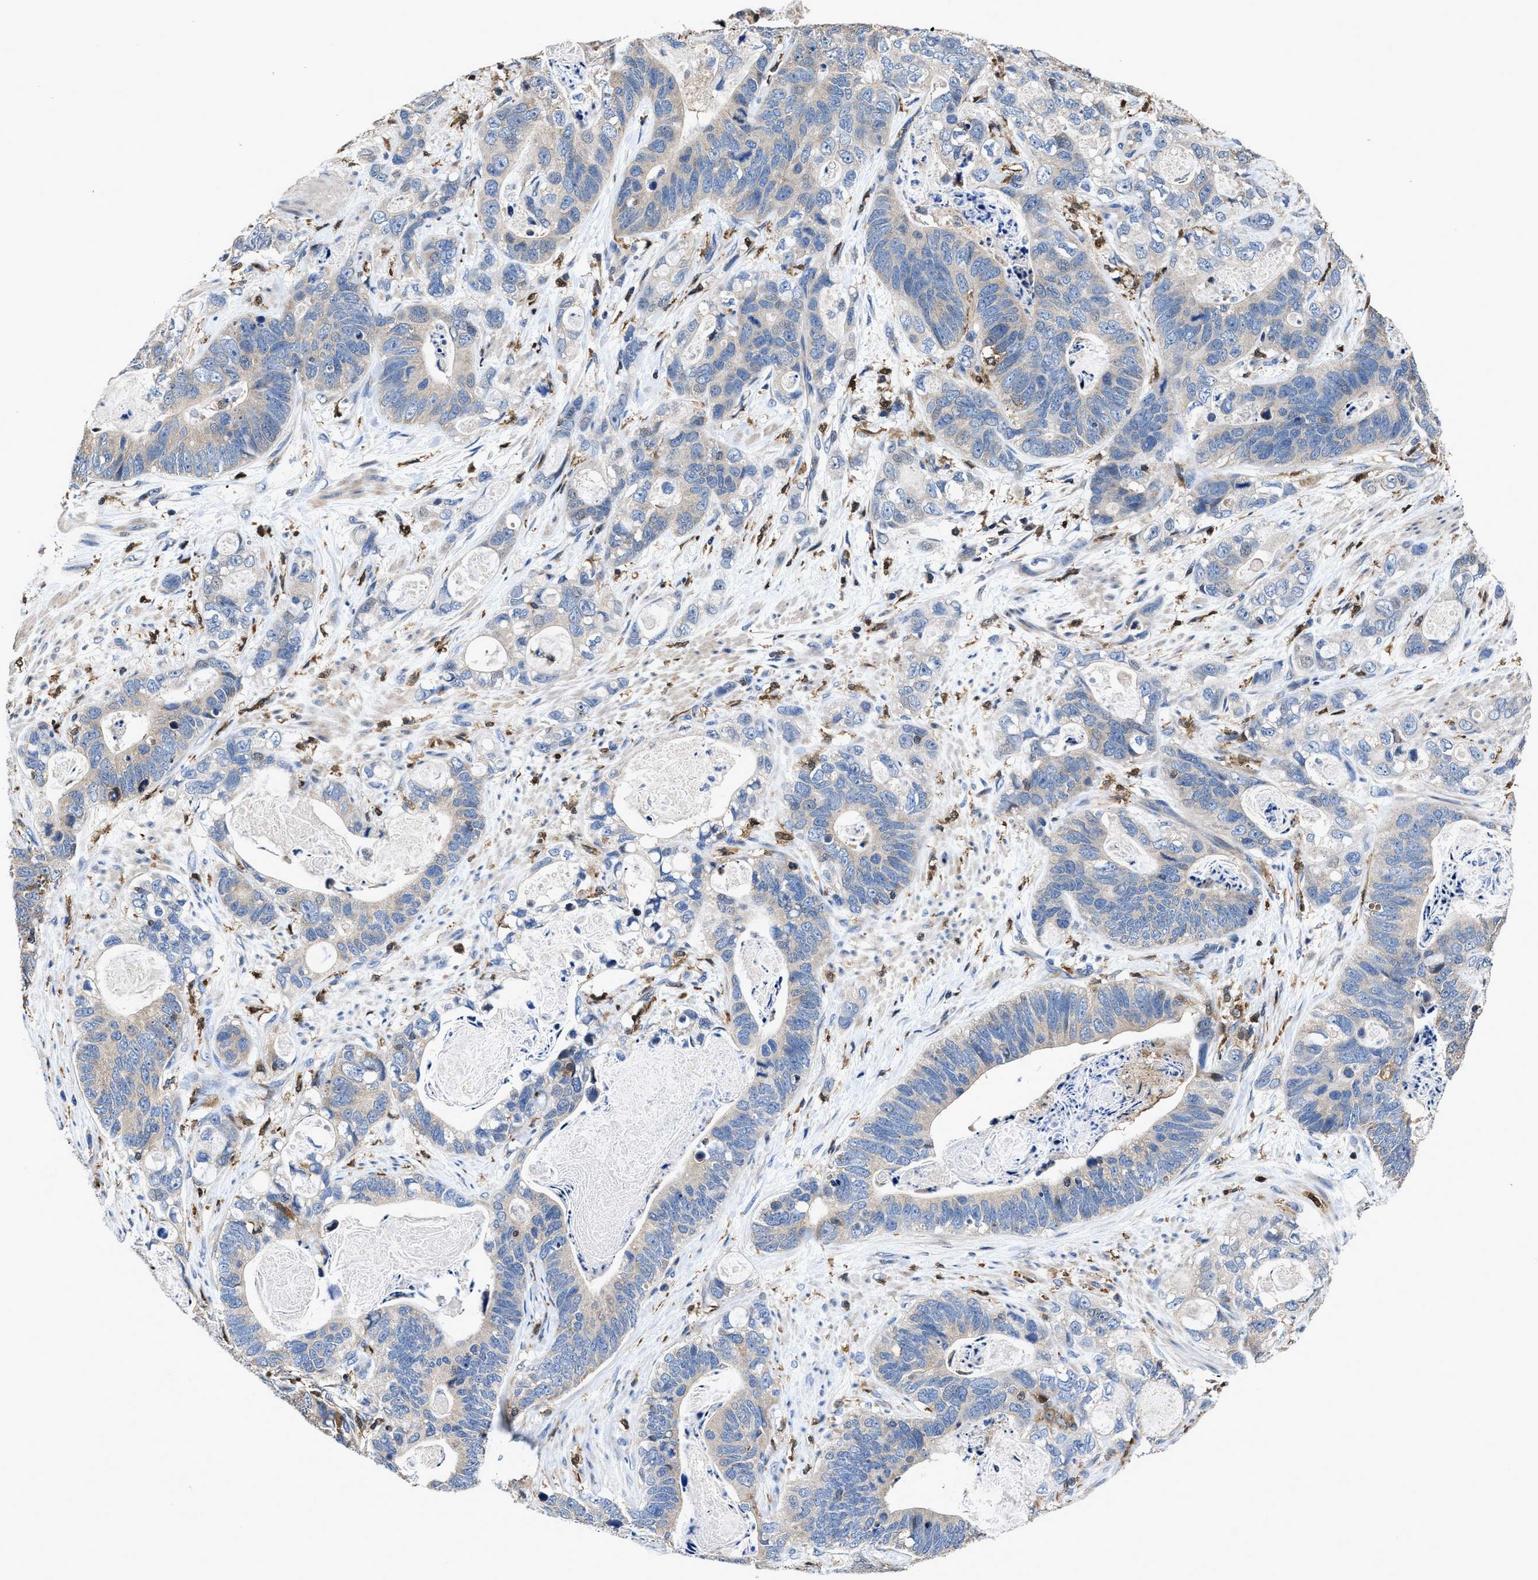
{"staining": {"intensity": "negative", "quantity": "none", "location": "none"}, "tissue": "stomach cancer", "cell_type": "Tumor cells", "image_type": "cancer", "snomed": [{"axis": "morphology", "description": "Normal tissue, NOS"}, {"axis": "morphology", "description": "Adenocarcinoma, NOS"}, {"axis": "topography", "description": "Stomach"}], "caption": "Immunohistochemistry of stomach cancer (adenocarcinoma) reveals no staining in tumor cells. (DAB (3,3'-diaminobenzidine) immunohistochemistry (IHC), high magnification).", "gene": "RGS10", "patient": {"sex": "female", "age": 89}}